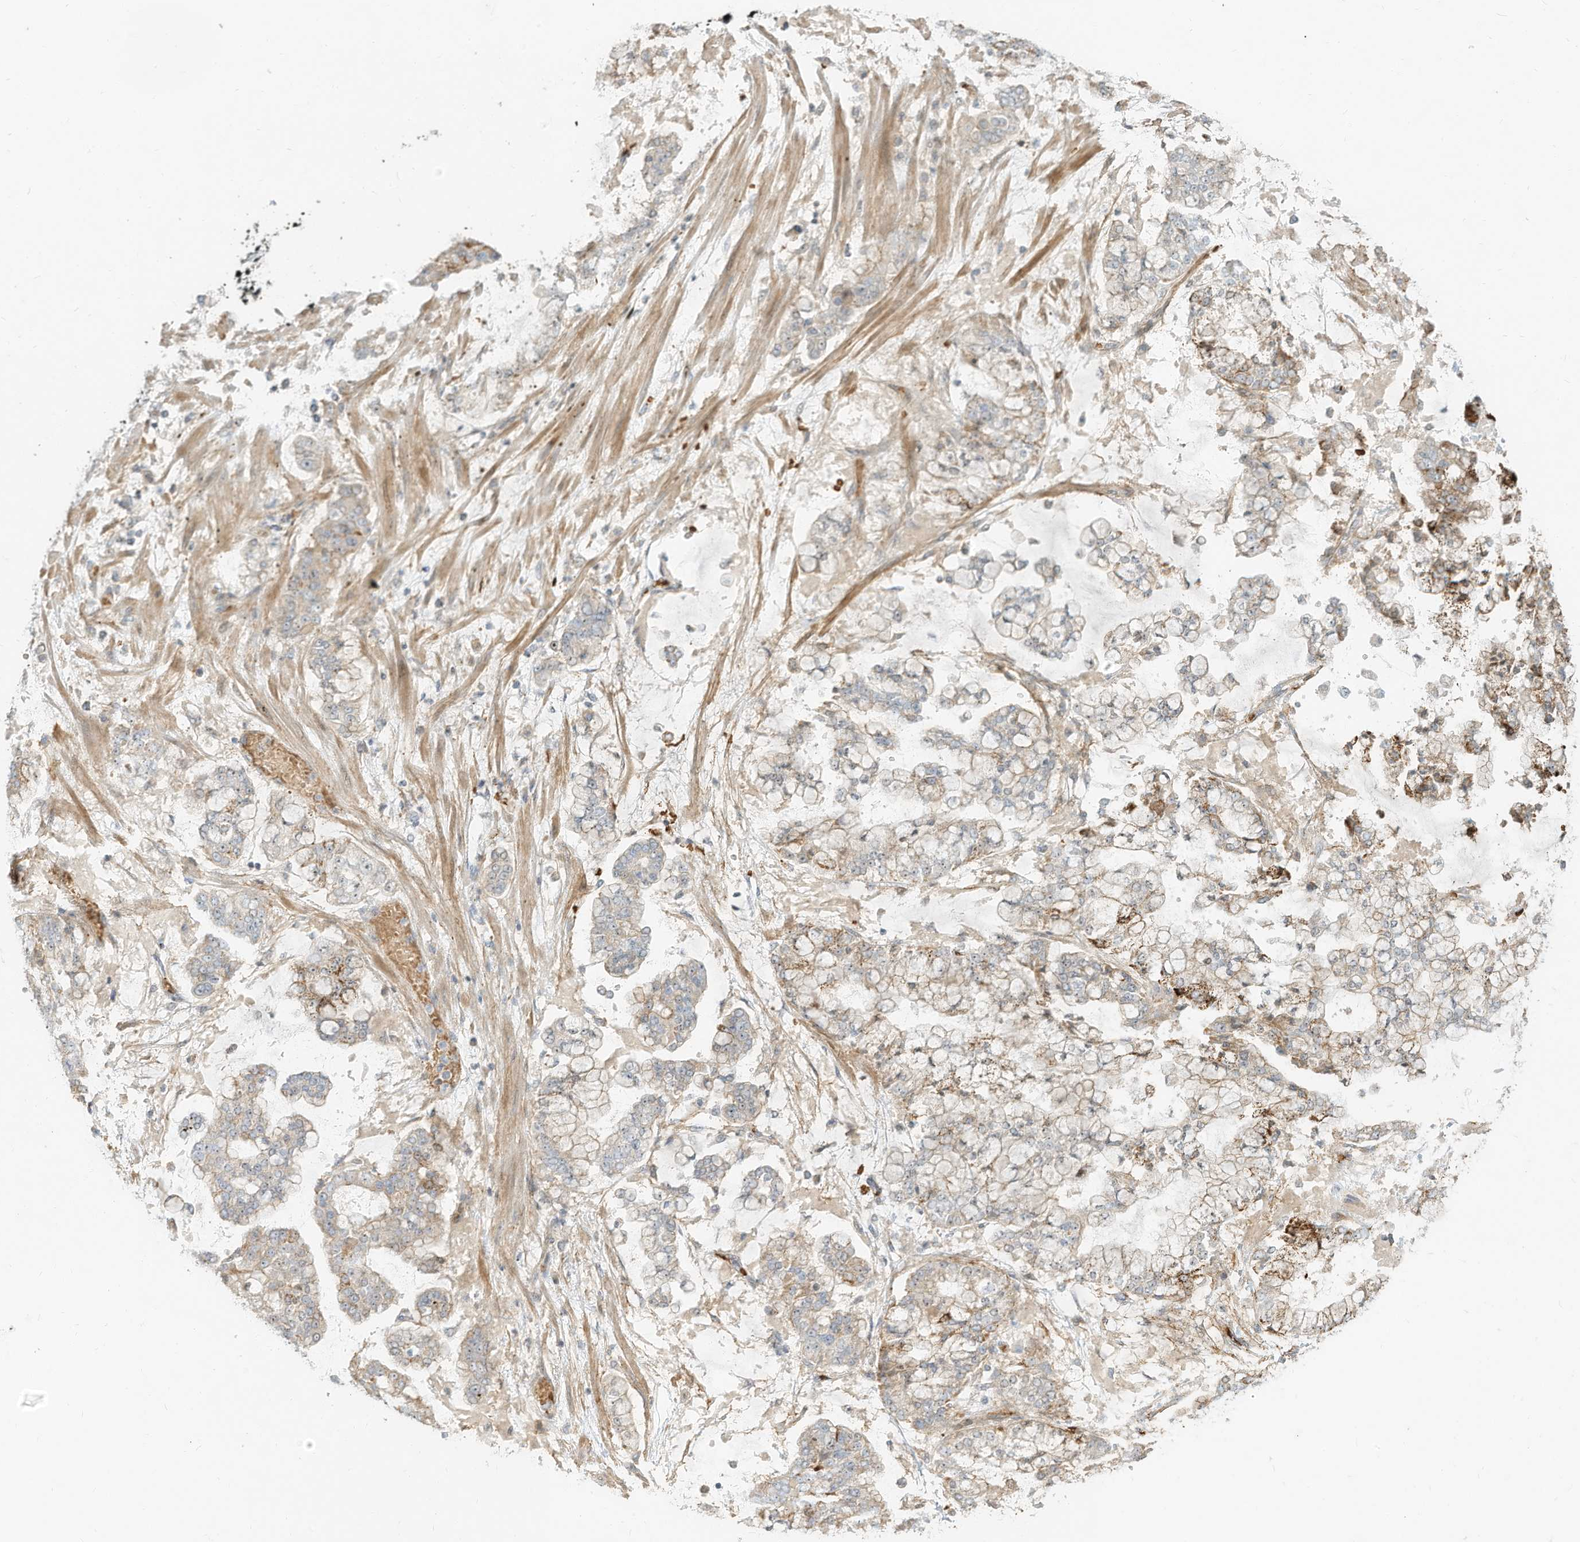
{"staining": {"intensity": "moderate", "quantity": "<25%", "location": "cytoplasmic/membranous"}, "tissue": "stomach cancer", "cell_type": "Tumor cells", "image_type": "cancer", "snomed": [{"axis": "morphology", "description": "Normal tissue, NOS"}, {"axis": "morphology", "description": "Adenocarcinoma, NOS"}, {"axis": "topography", "description": "Stomach, upper"}, {"axis": "topography", "description": "Stomach"}], "caption": "An image of human stomach cancer stained for a protein reveals moderate cytoplasmic/membranous brown staining in tumor cells. The protein of interest is shown in brown color, while the nuclei are stained blue.", "gene": "OFD1", "patient": {"sex": "male", "age": 76}}